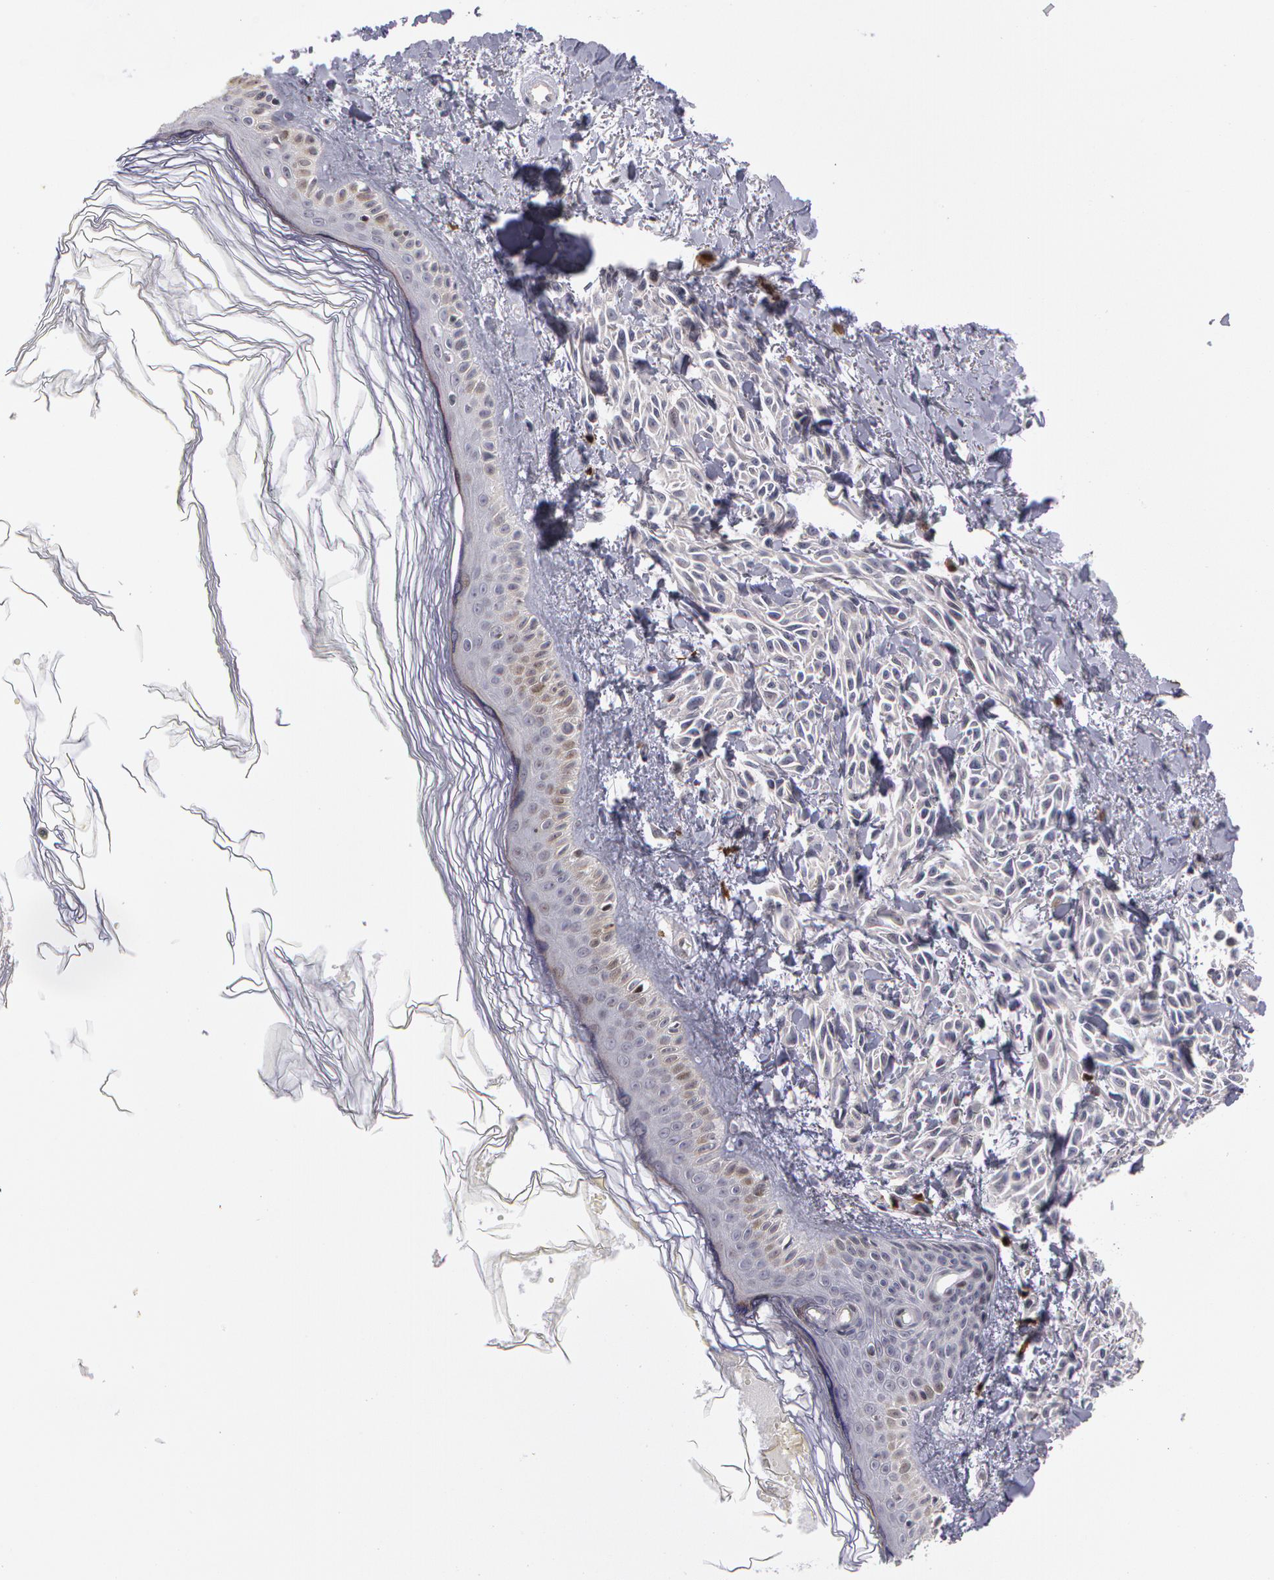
{"staining": {"intensity": "negative", "quantity": "none", "location": "none"}, "tissue": "melanoma", "cell_type": "Tumor cells", "image_type": "cancer", "snomed": [{"axis": "morphology", "description": "Malignant melanoma, NOS"}, {"axis": "topography", "description": "Skin"}], "caption": "Immunohistochemical staining of melanoma shows no significant expression in tumor cells.", "gene": "PRICKLE1", "patient": {"sex": "female", "age": 73}}